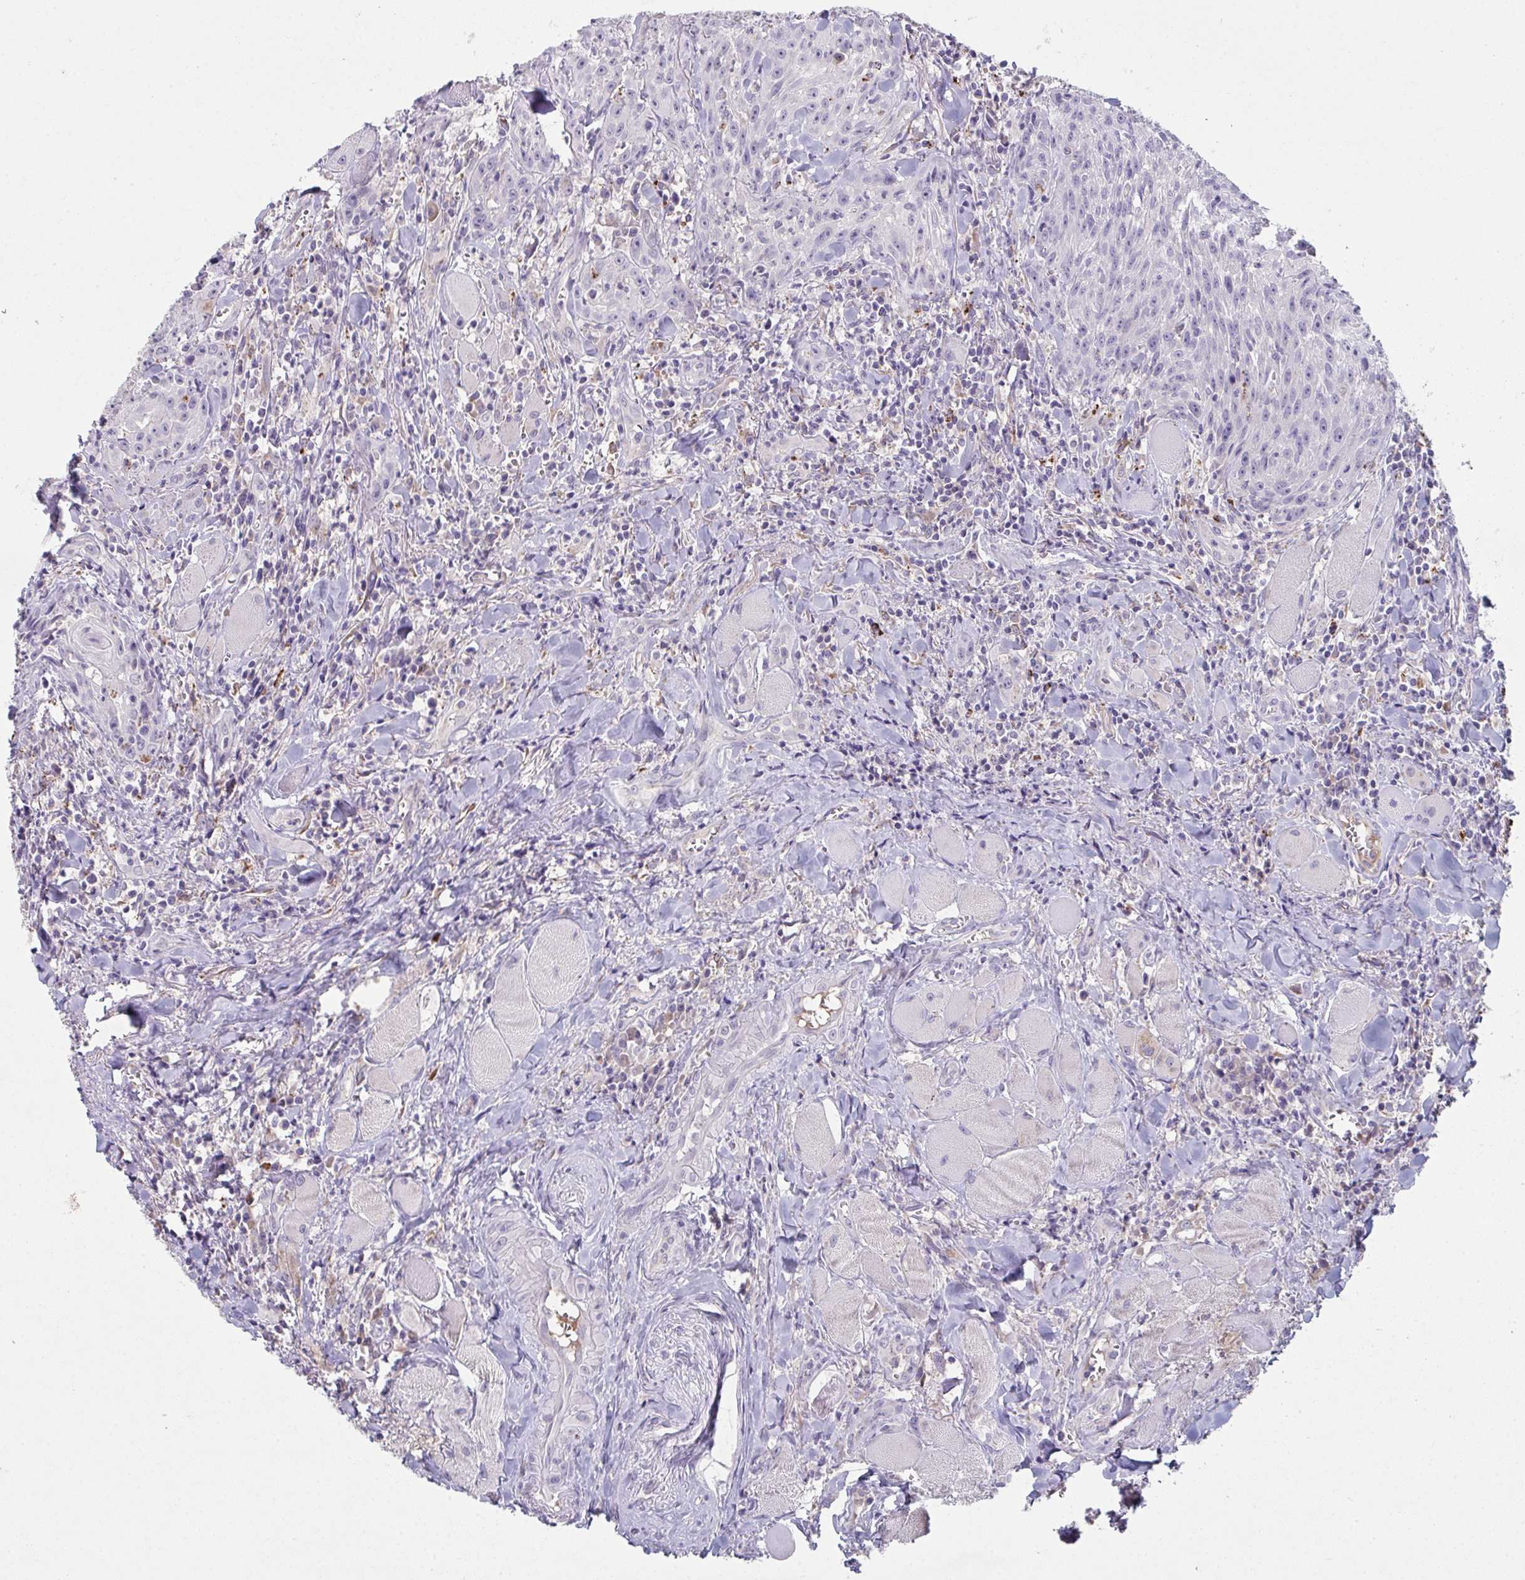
{"staining": {"intensity": "negative", "quantity": "none", "location": "none"}, "tissue": "head and neck cancer", "cell_type": "Tumor cells", "image_type": "cancer", "snomed": [{"axis": "morphology", "description": "Normal tissue, NOS"}, {"axis": "morphology", "description": "Squamous cell carcinoma, NOS"}, {"axis": "topography", "description": "Oral tissue"}, {"axis": "topography", "description": "Head-Neck"}], "caption": "Head and neck cancer was stained to show a protein in brown. There is no significant staining in tumor cells.", "gene": "ADAM21", "patient": {"sex": "female", "age": 70}}